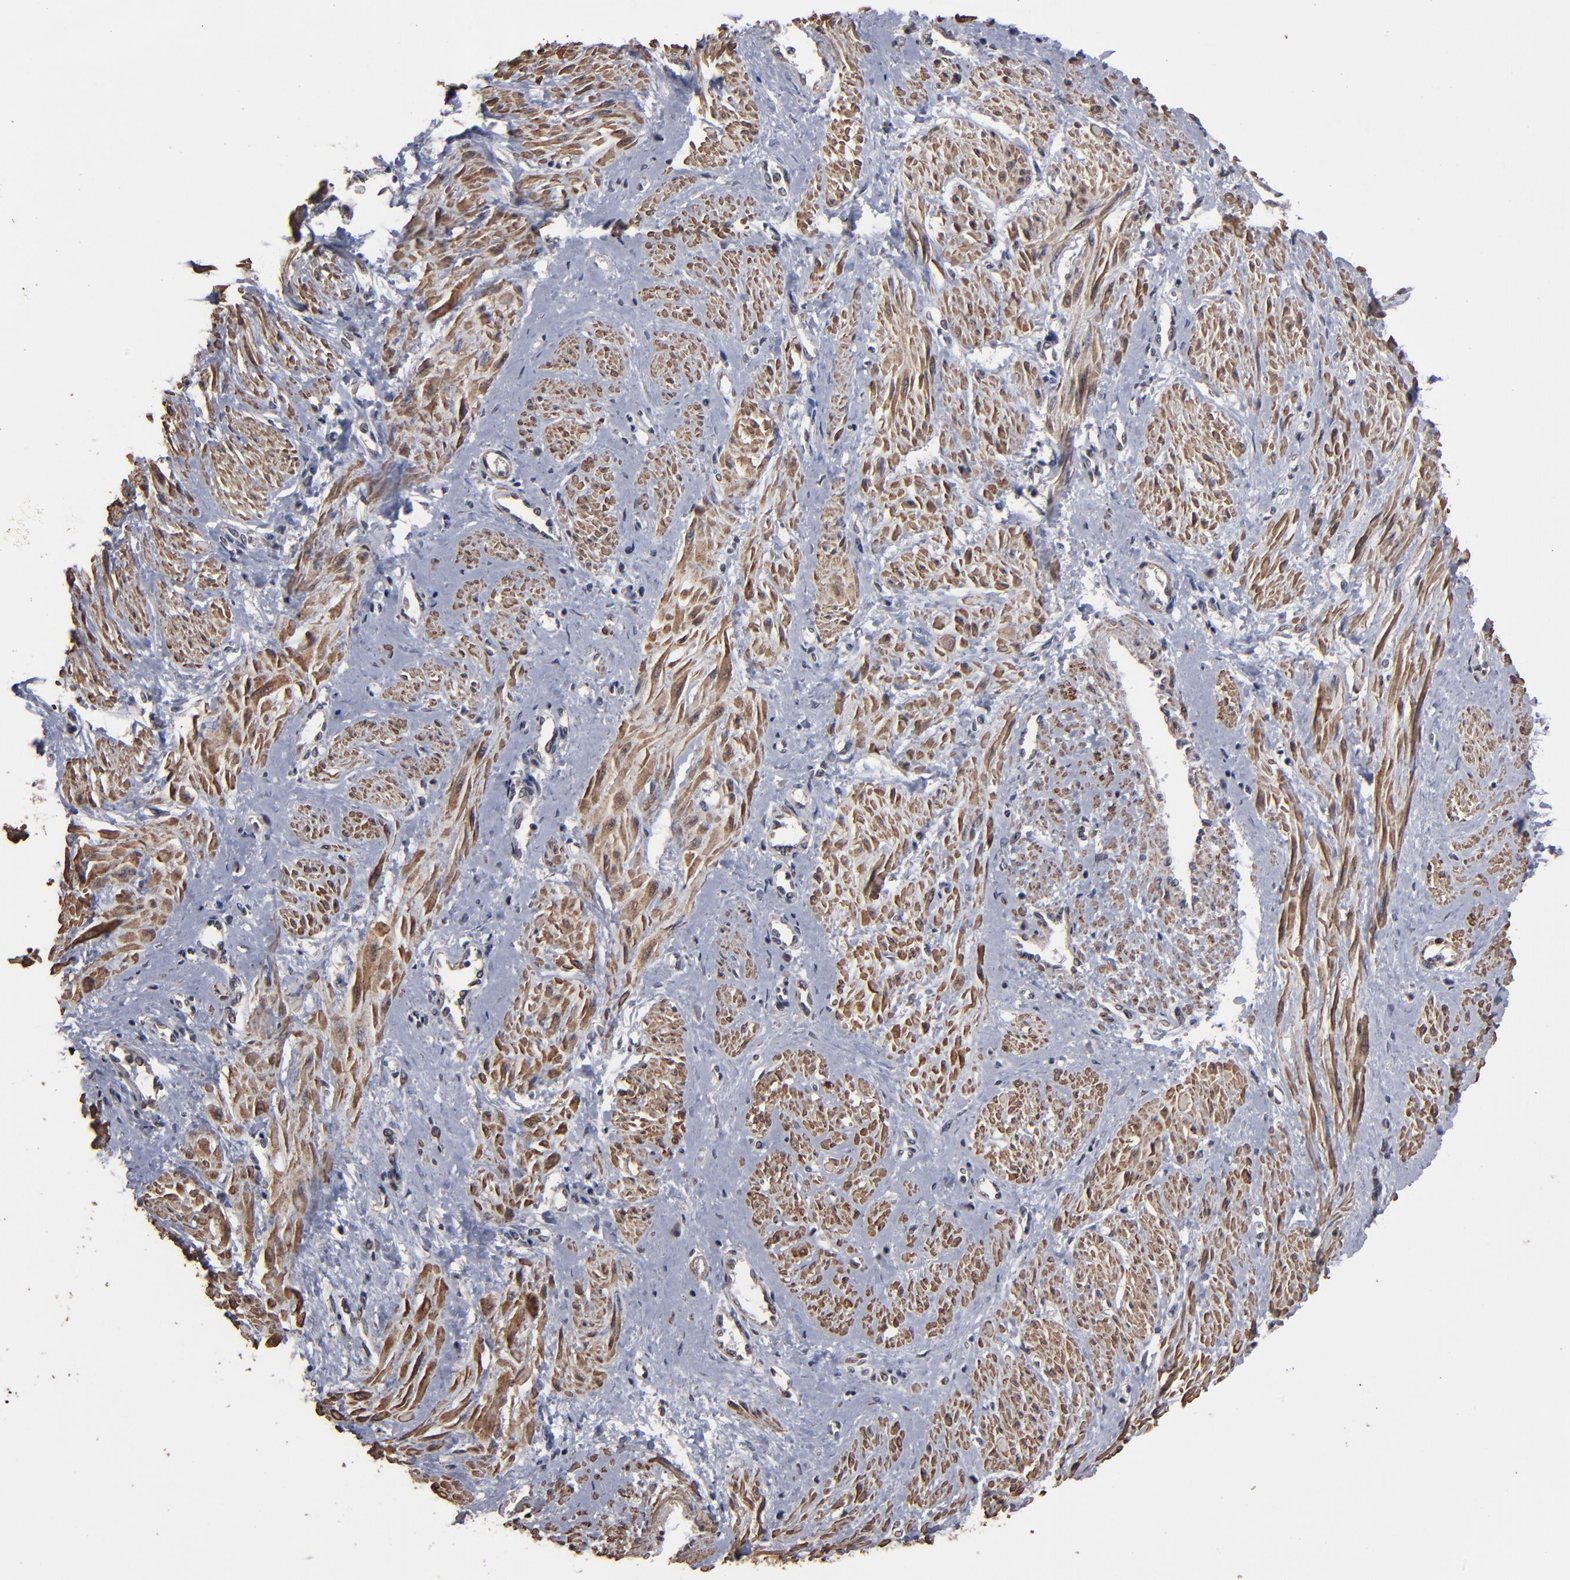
{"staining": {"intensity": "moderate", "quantity": ">75%", "location": "cytoplasmic/membranous"}, "tissue": "smooth muscle", "cell_type": "Smooth muscle cells", "image_type": "normal", "snomed": [{"axis": "morphology", "description": "Normal tissue, NOS"}, {"axis": "topography", "description": "Smooth muscle"}, {"axis": "topography", "description": "Uterus"}], "caption": "Protein staining by IHC displays moderate cytoplasmic/membranous expression in approximately >75% of smooth muscle cells in unremarkable smooth muscle. (DAB IHC, brown staining for protein, blue staining for nuclei).", "gene": "BNIP3", "patient": {"sex": "female", "age": 39}}